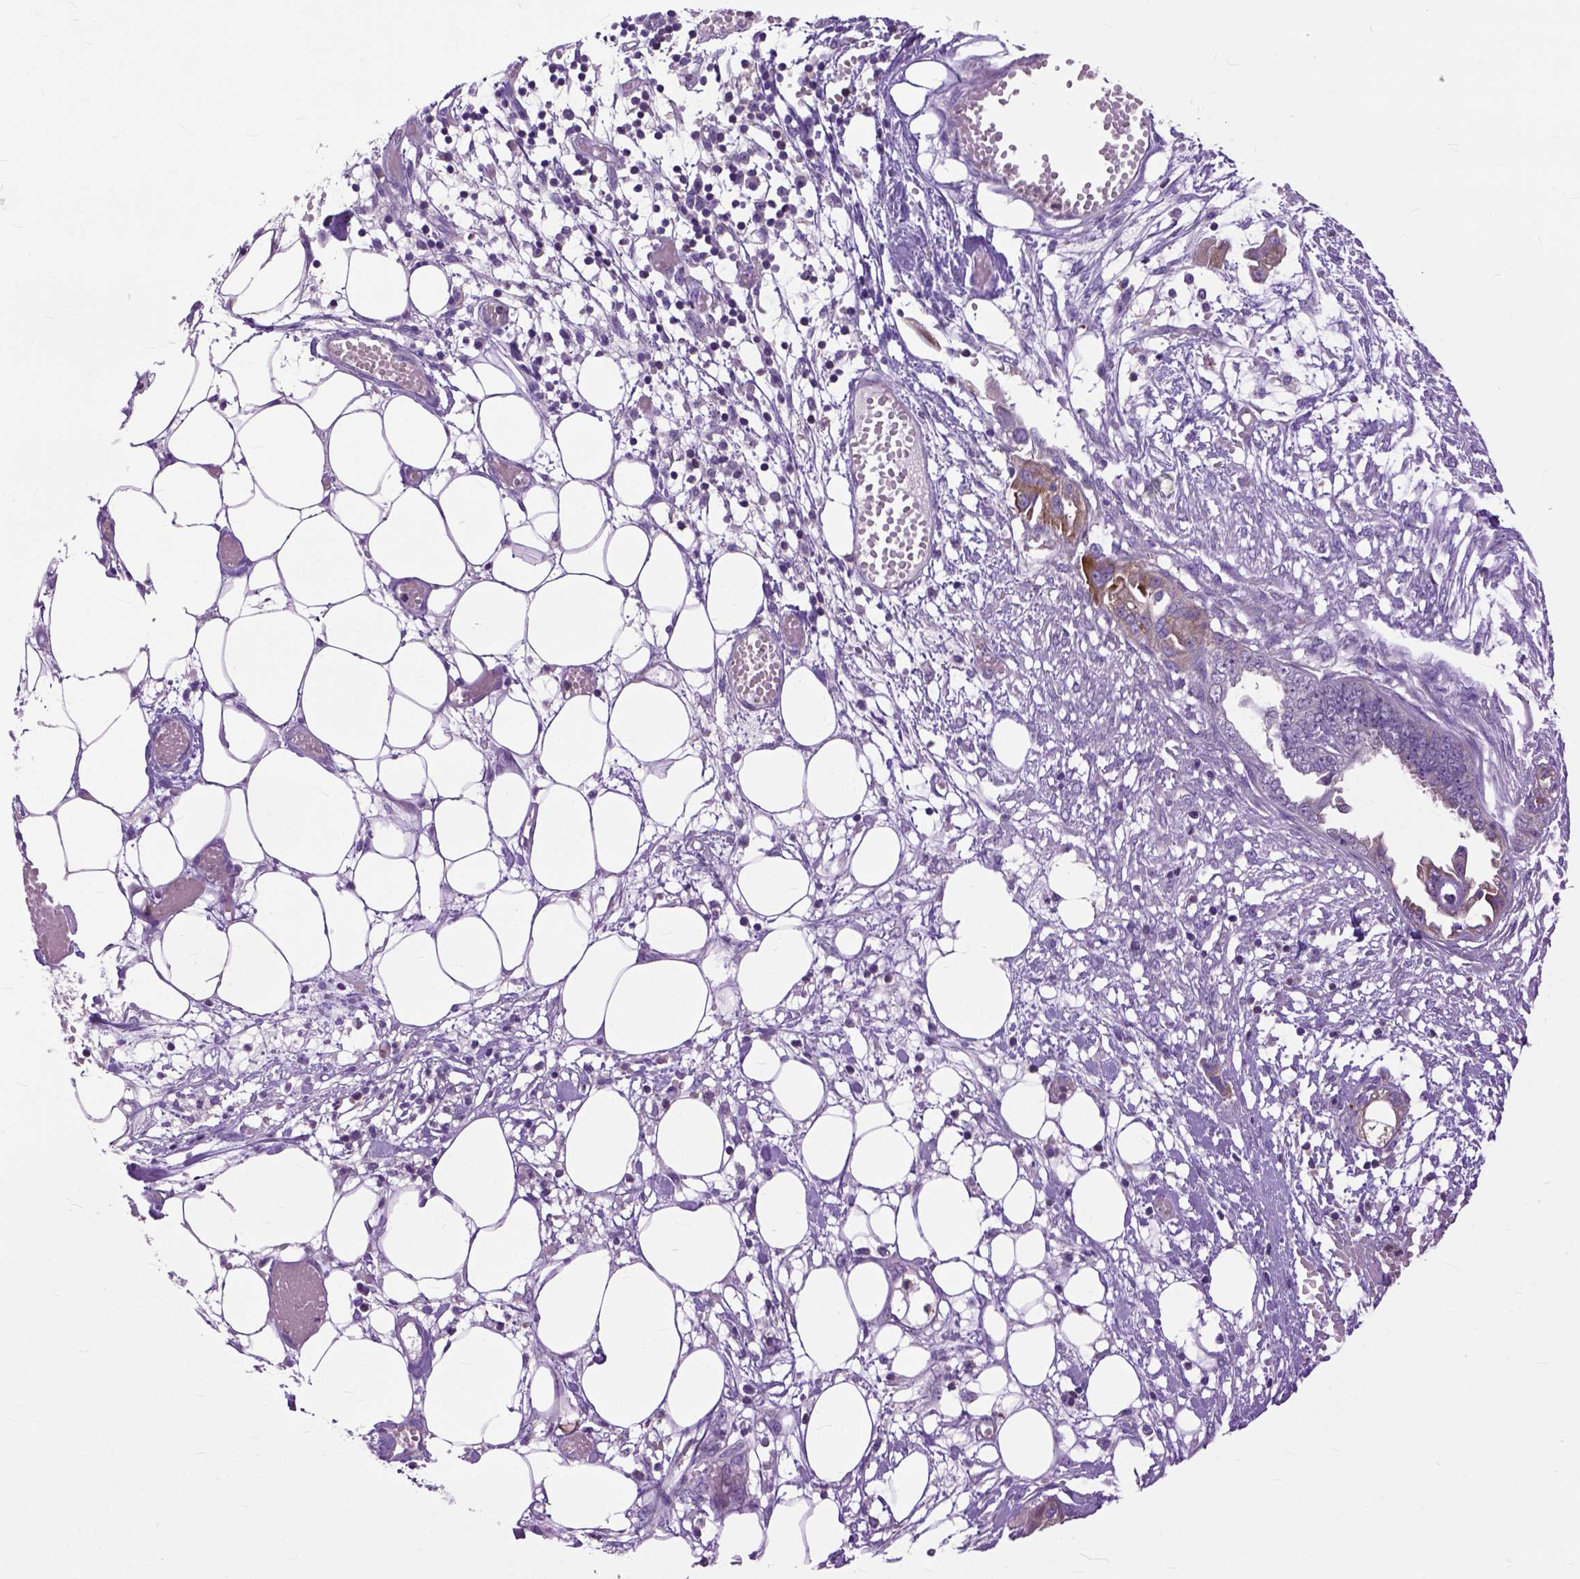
{"staining": {"intensity": "moderate", "quantity": "<25%", "location": "cytoplasmic/membranous"}, "tissue": "endometrial cancer", "cell_type": "Tumor cells", "image_type": "cancer", "snomed": [{"axis": "morphology", "description": "Adenocarcinoma, NOS"}, {"axis": "morphology", "description": "Adenocarcinoma, metastatic, NOS"}, {"axis": "topography", "description": "Adipose tissue"}, {"axis": "topography", "description": "Endometrium"}], "caption": "IHC histopathology image of human adenocarcinoma (endometrial) stained for a protein (brown), which reveals low levels of moderate cytoplasmic/membranous positivity in approximately <25% of tumor cells.", "gene": "NAMPT", "patient": {"sex": "female", "age": 67}}